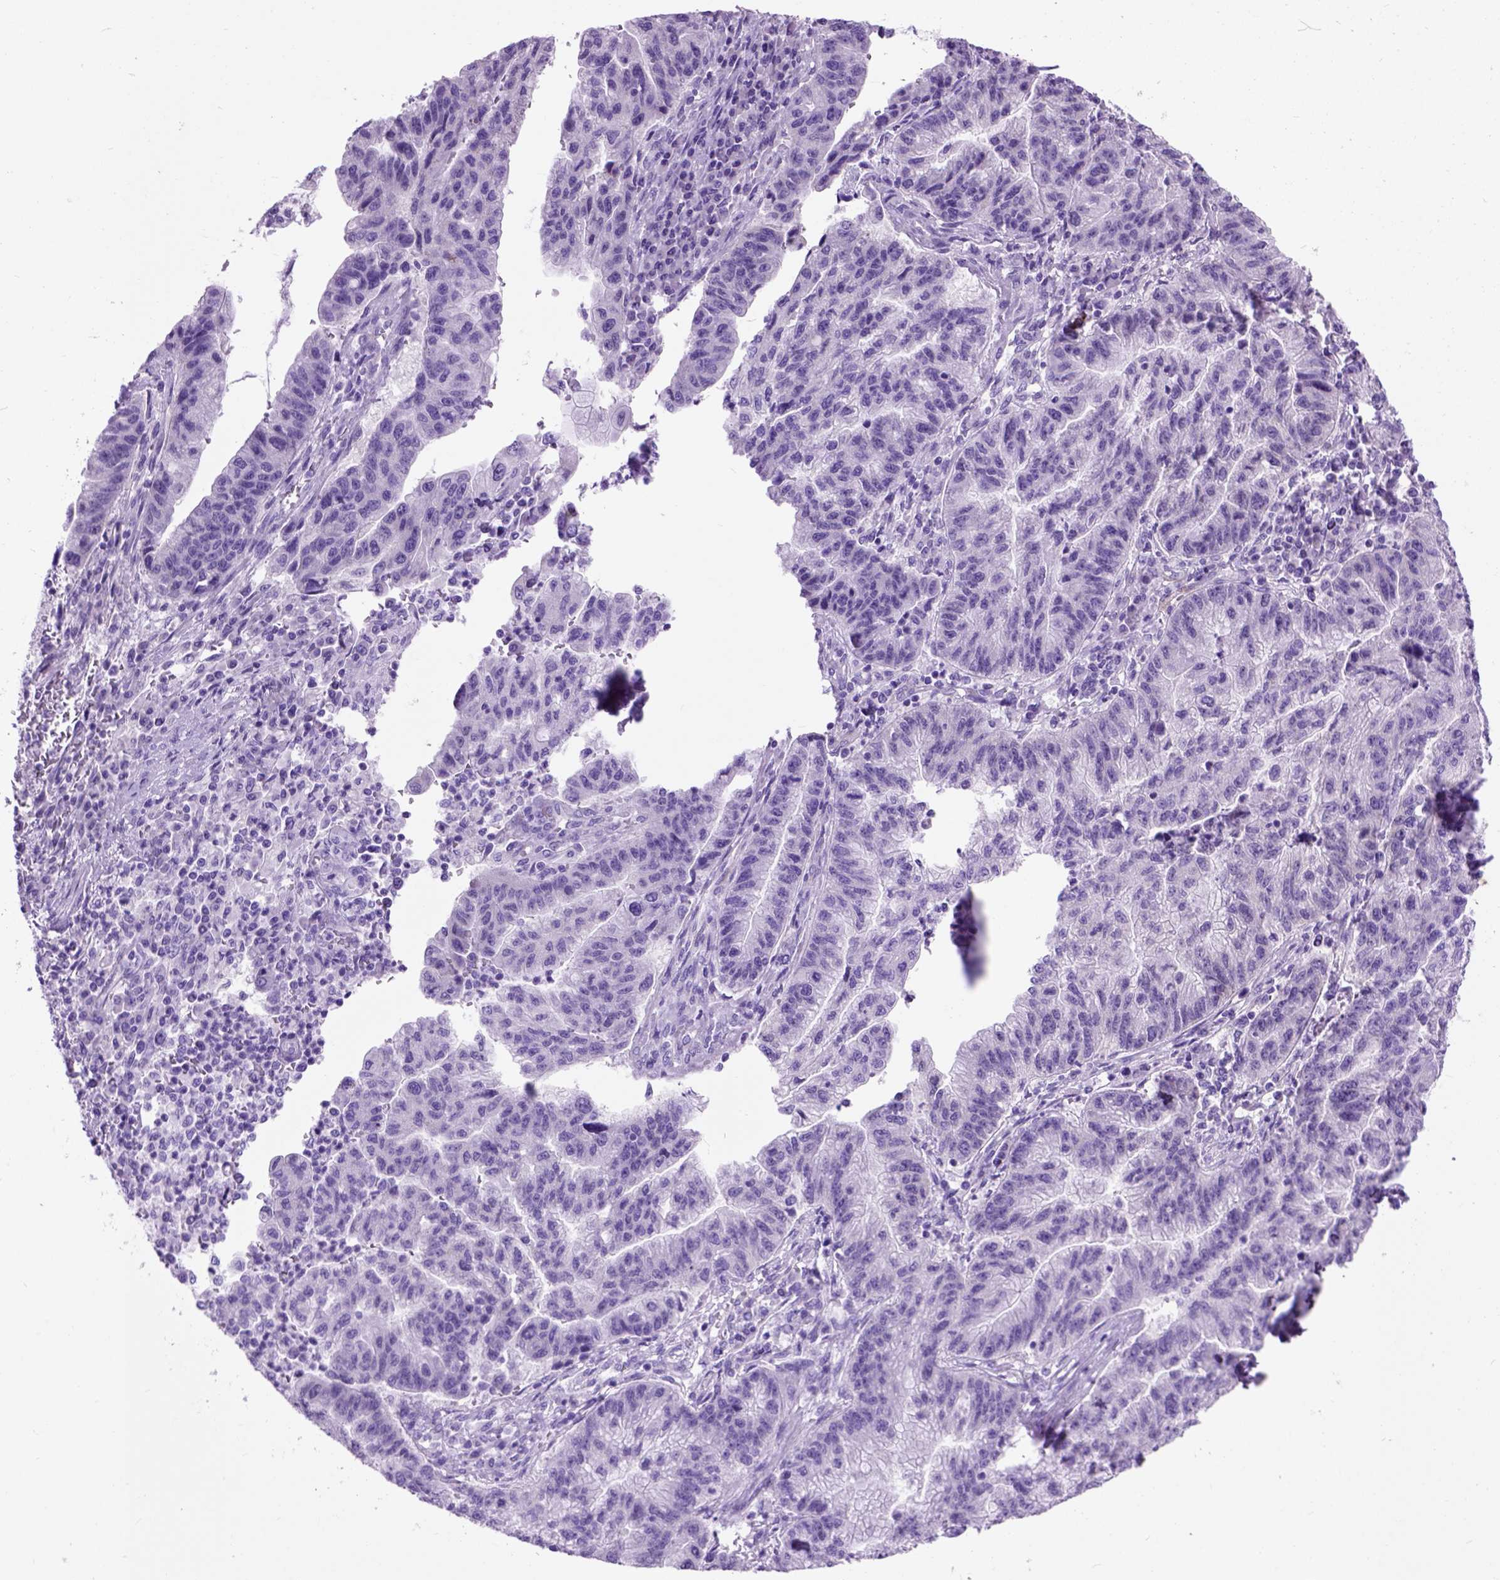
{"staining": {"intensity": "negative", "quantity": "none", "location": "none"}, "tissue": "stomach cancer", "cell_type": "Tumor cells", "image_type": "cancer", "snomed": [{"axis": "morphology", "description": "Adenocarcinoma, NOS"}, {"axis": "topography", "description": "Stomach"}], "caption": "Tumor cells are negative for brown protein staining in stomach cancer.", "gene": "MAPT", "patient": {"sex": "male", "age": 83}}